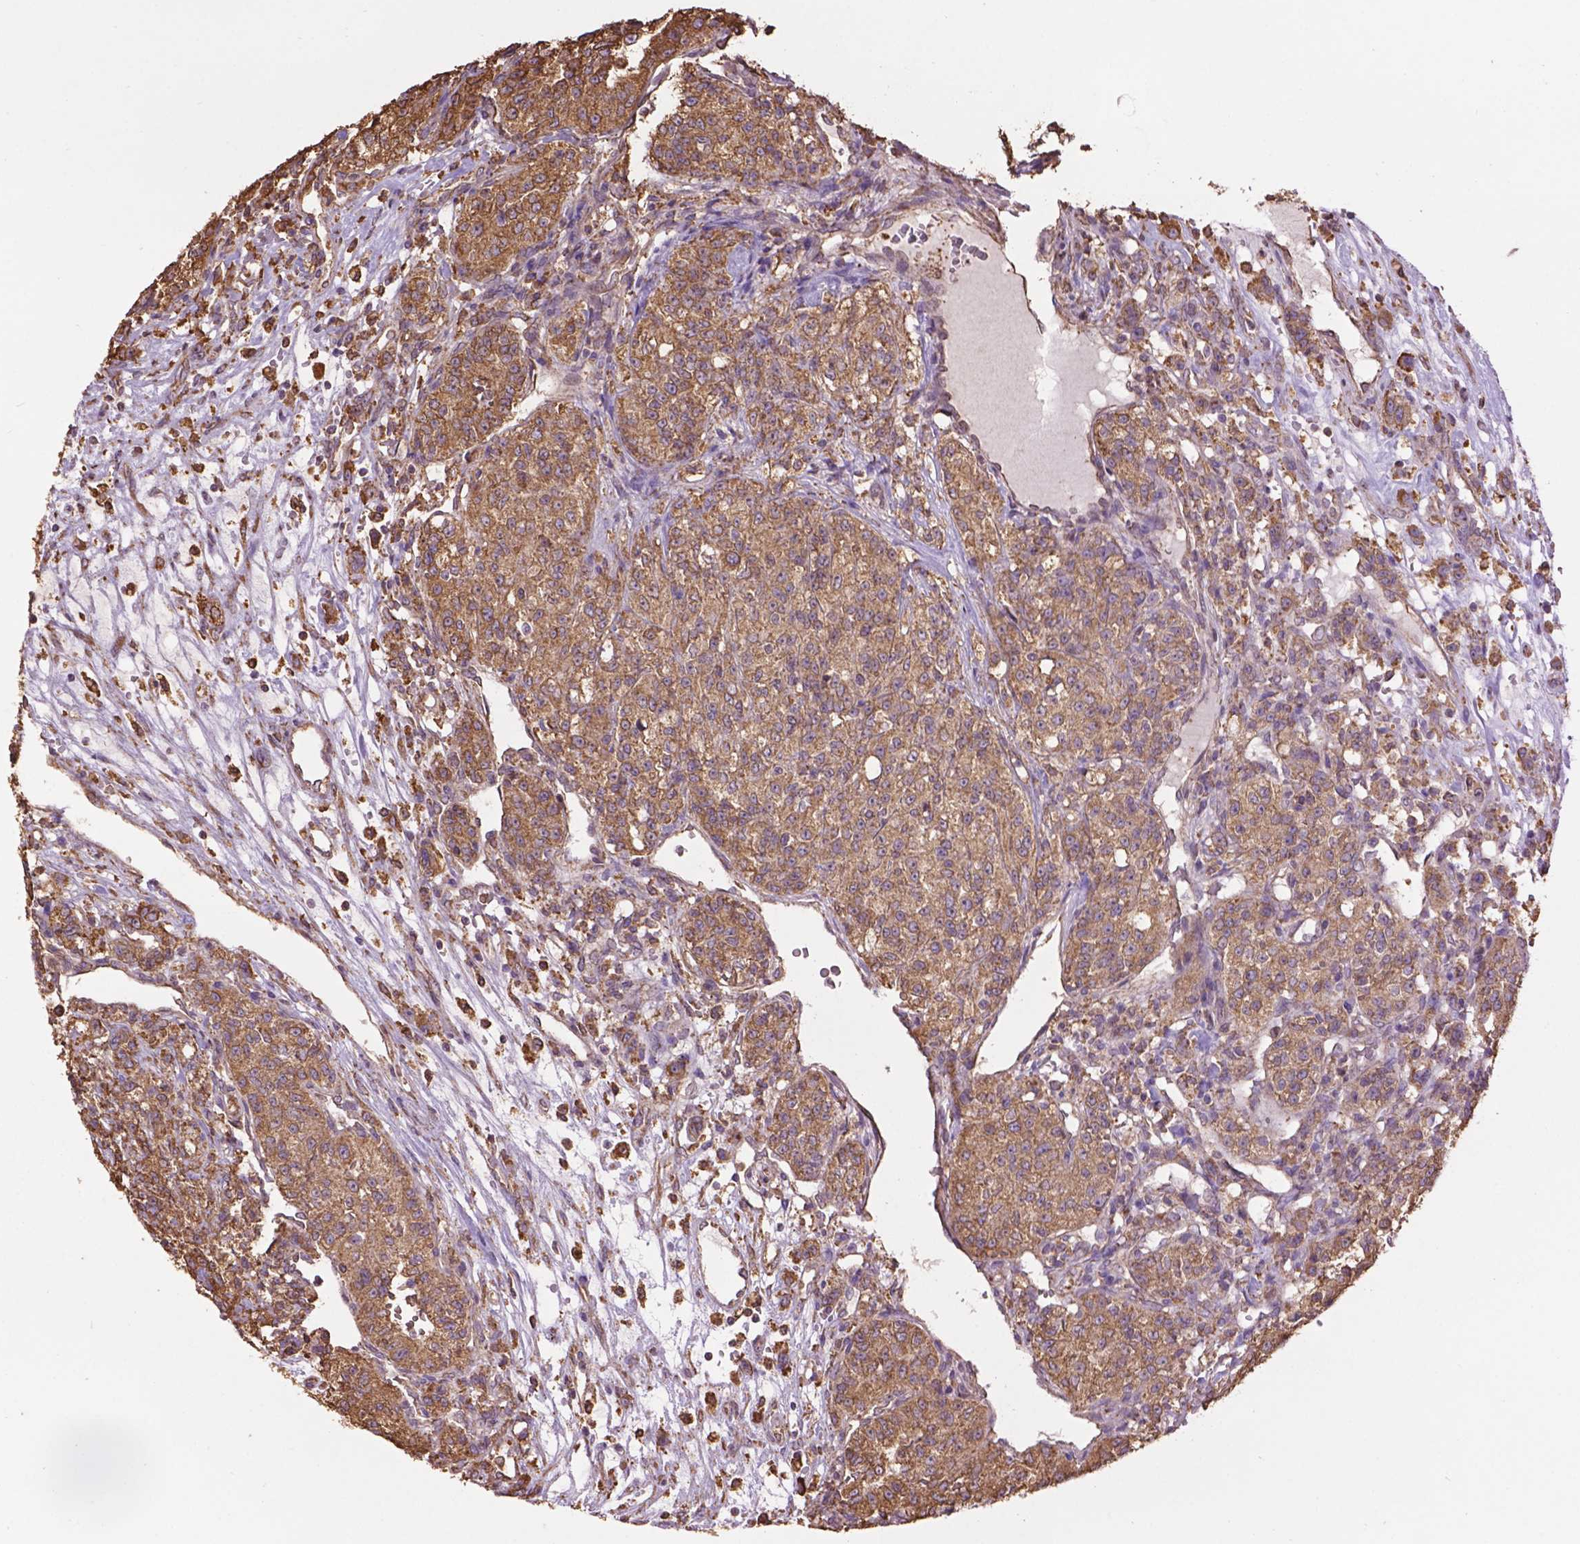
{"staining": {"intensity": "moderate", "quantity": ">75%", "location": "cytoplasmic/membranous"}, "tissue": "renal cancer", "cell_type": "Tumor cells", "image_type": "cancer", "snomed": [{"axis": "morphology", "description": "Adenocarcinoma, NOS"}, {"axis": "topography", "description": "Kidney"}], "caption": "Renal cancer was stained to show a protein in brown. There is medium levels of moderate cytoplasmic/membranous staining in approximately >75% of tumor cells.", "gene": "PPP2R5E", "patient": {"sex": "female", "age": 63}}